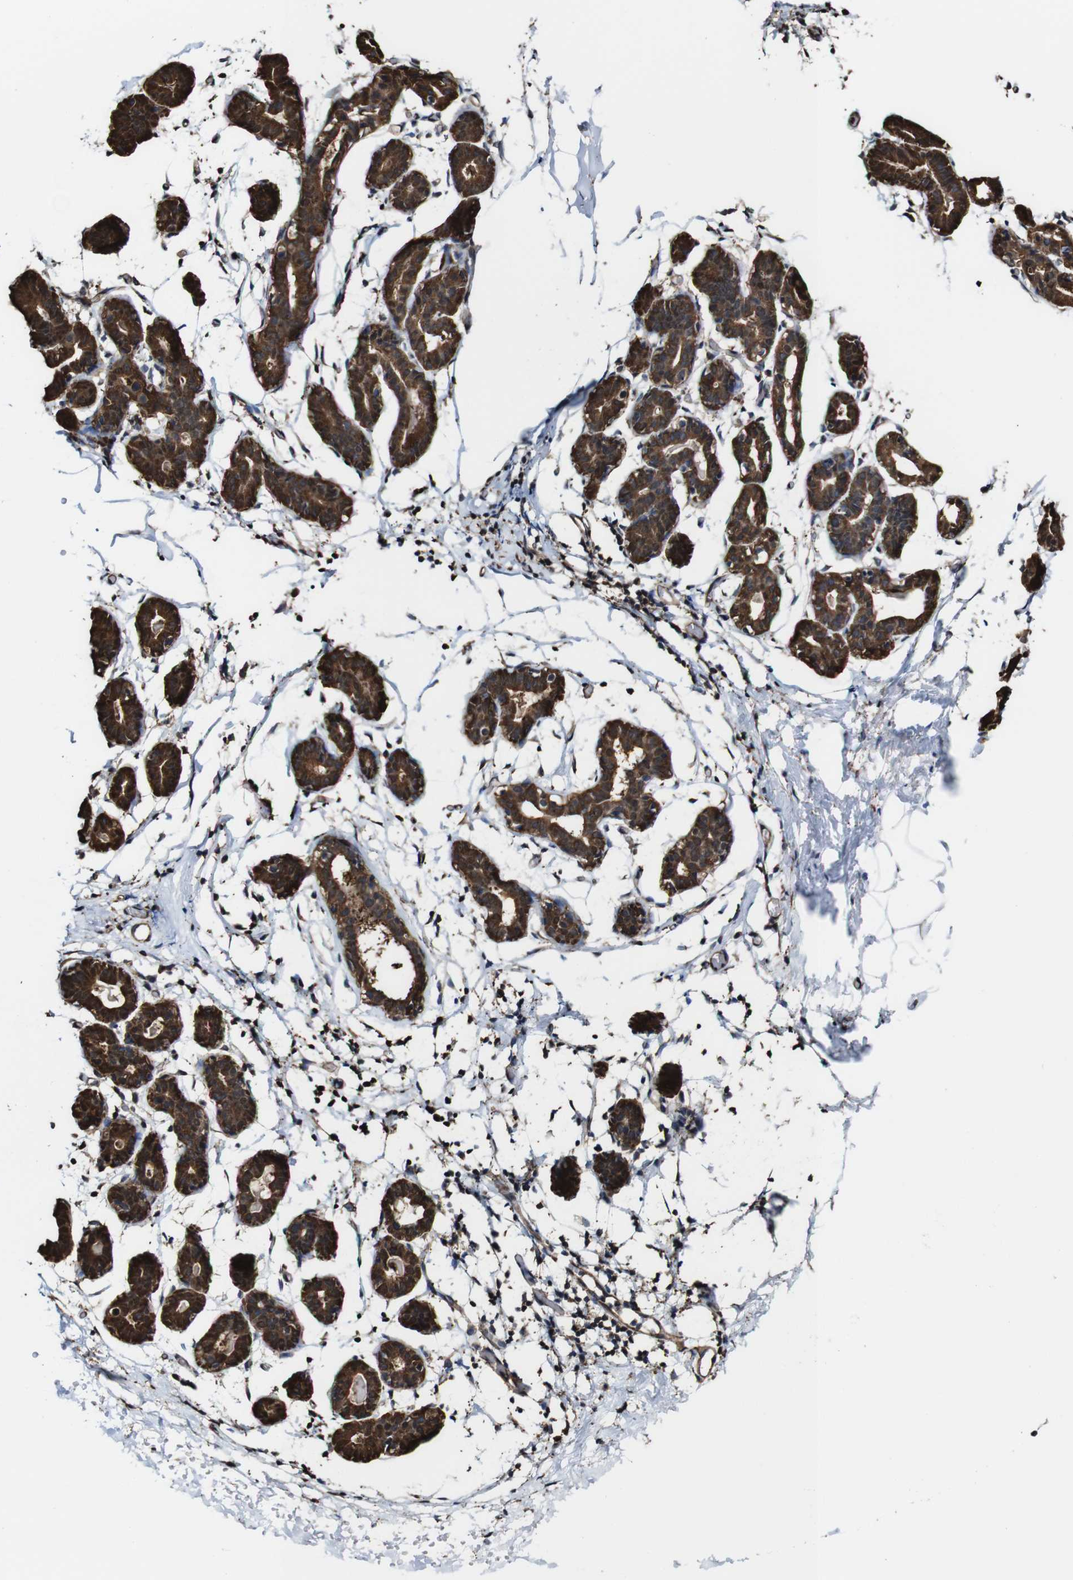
{"staining": {"intensity": "weak", "quantity": "25%-75%", "location": "cytoplasmic/membranous"}, "tissue": "breast", "cell_type": "Adipocytes", "image_type": "normal", "snomed": [{"axis": "morphology", "description": "Normal tissue, NOS"}, {"axis": "topography", "description": "Breast"}], "caption": "A photomicrograph showing weak cytoplasmic/membranous positivity in approximately 25%-75% of adipocytes in benign breast, as visualized by brown immunohistochemical staining.", "gene": "PTPRR", "patient": {"sex": "female", "age": 27}}